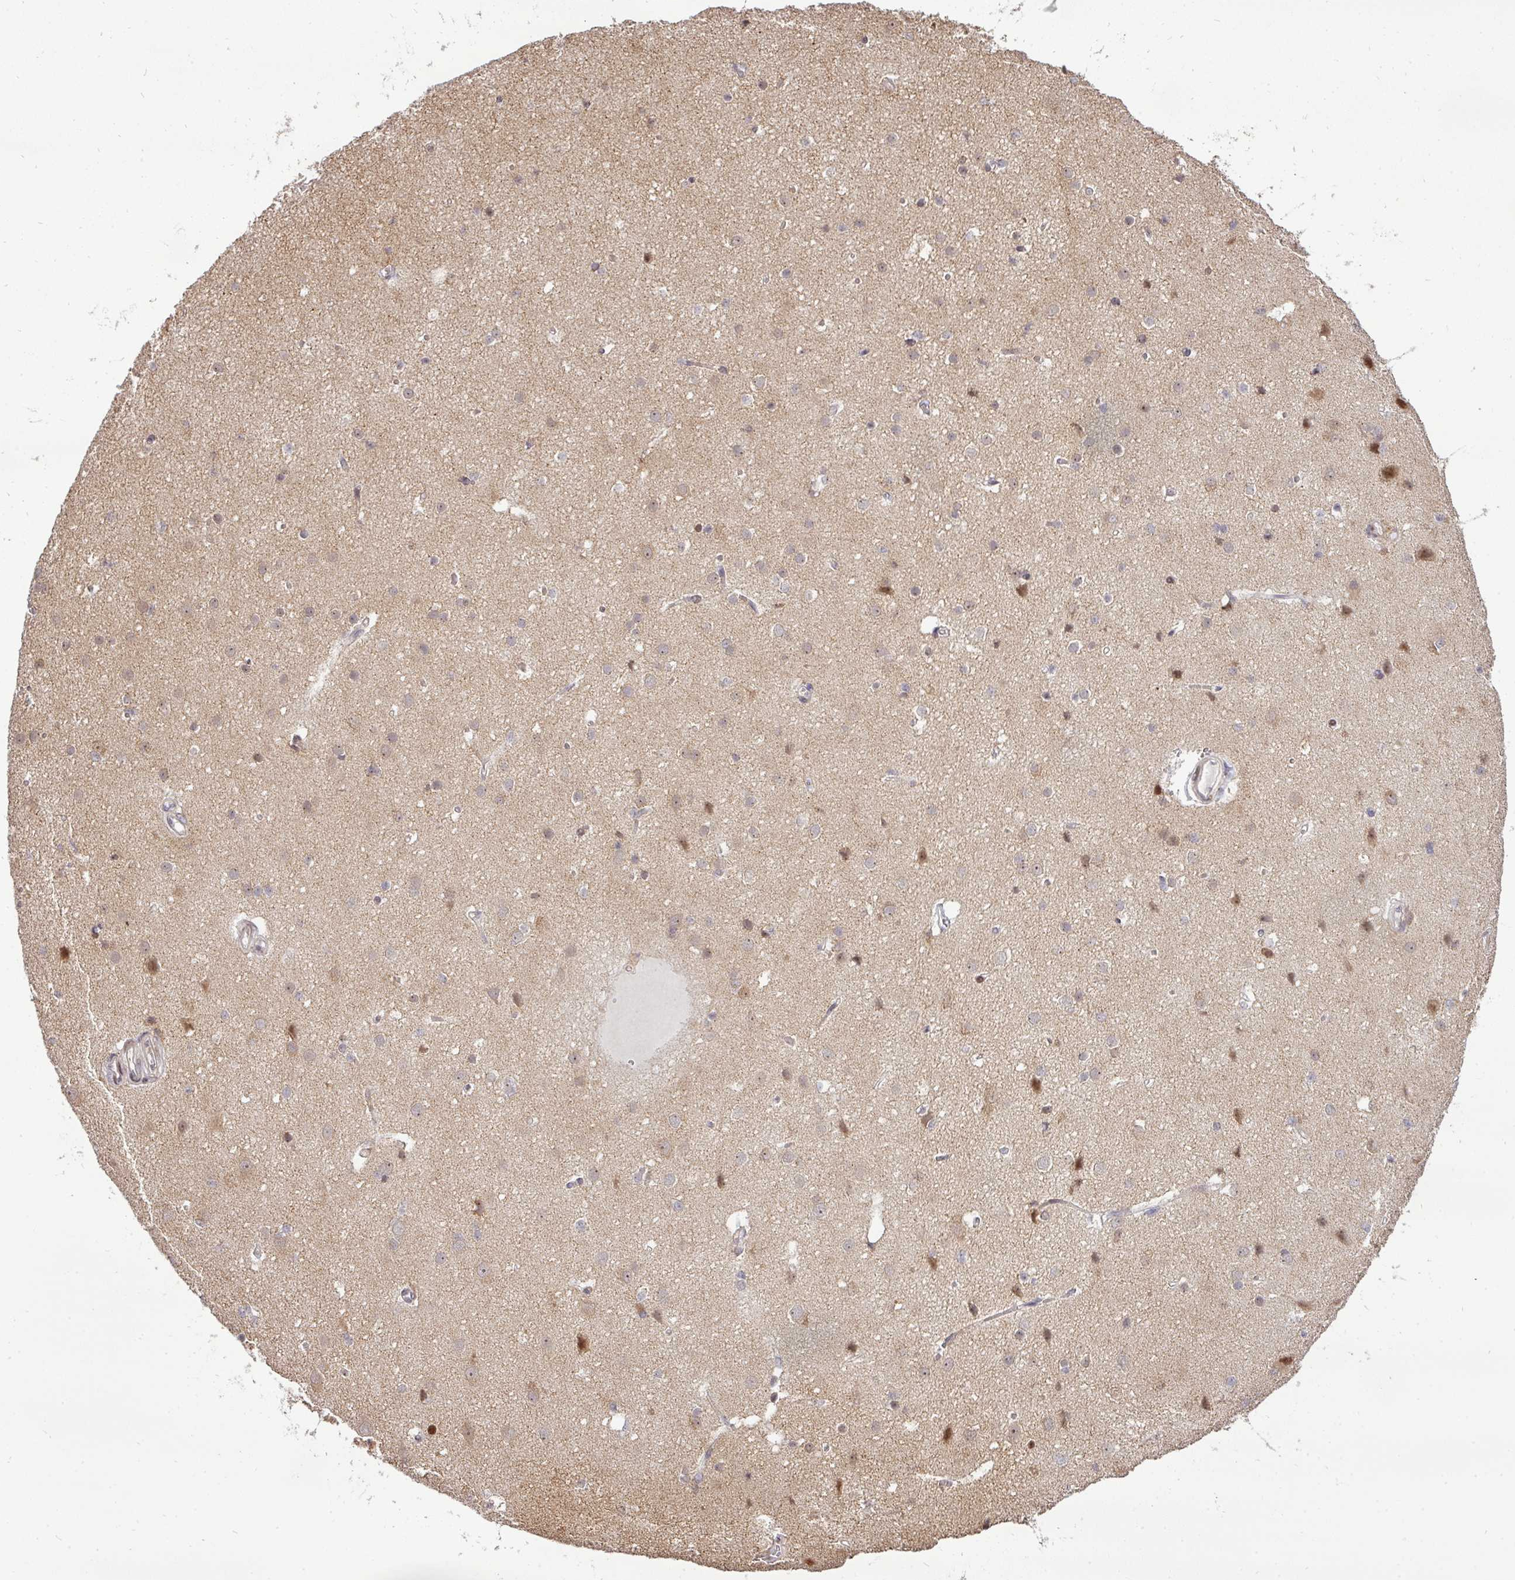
{"staining": {"intensity": "negative", "quantity": "none", "location": "none"}, "tissue": "cerebral cortex", "cell_type": "Endothelial cells", "image_type": "normal", "snomed": [{"axis": "morphology", "description": "Normal tissue, NOS"}, {"axis": "topography", "description": "Cerebral cortex"}], "caption": "DAB (3,3'-diaminobenzidine) immunohistochemical staining of benign cerebral cortex displays no significant expression in endothelial cells.", "gene": "MAZ", "patient": {"sex": "male", "age": 37}}